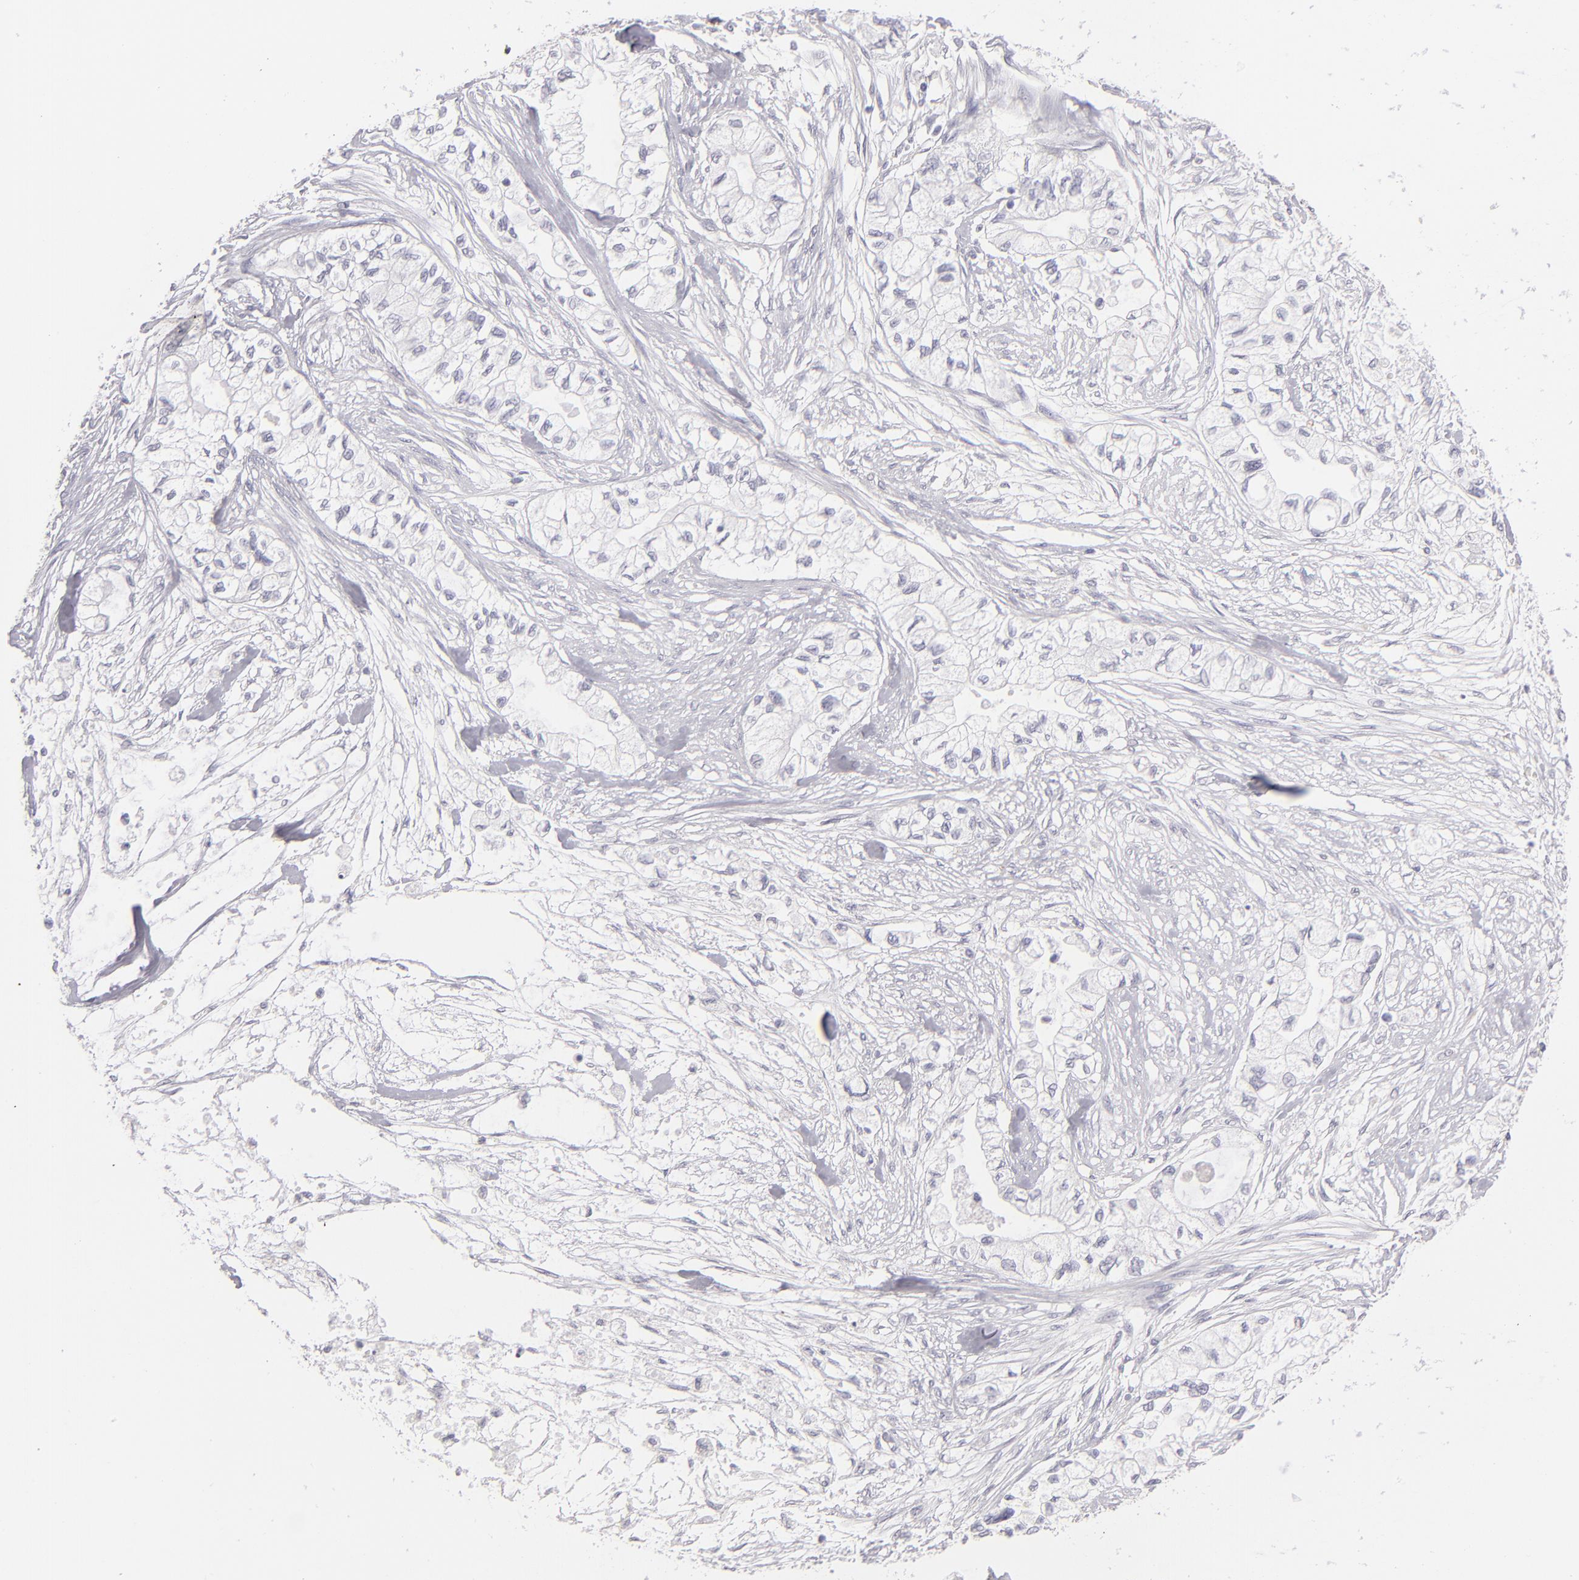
{"staining": {"intensity": "negative", "quantity": "none", "location": "none"}, "tissue": "pancreatic cancer", "cell_type": "Tumor cells", "image_type": "cancer", "snomed": [{"axis": "morphology", "description": "Adenocarcinoma, NOS"}, {"axis": "topography", "description": "Pancreas"}], "caption": "Immunohistochemistry of adenocarcinoma (pancreatic) displays no staining in tumor cells. (DAB (3,3'-diaminobenzidine) immunohistochemistry with hematoxylin counter stain).", "gene": "ABCC4", "patient": {"sex": "male", "age": 79}}